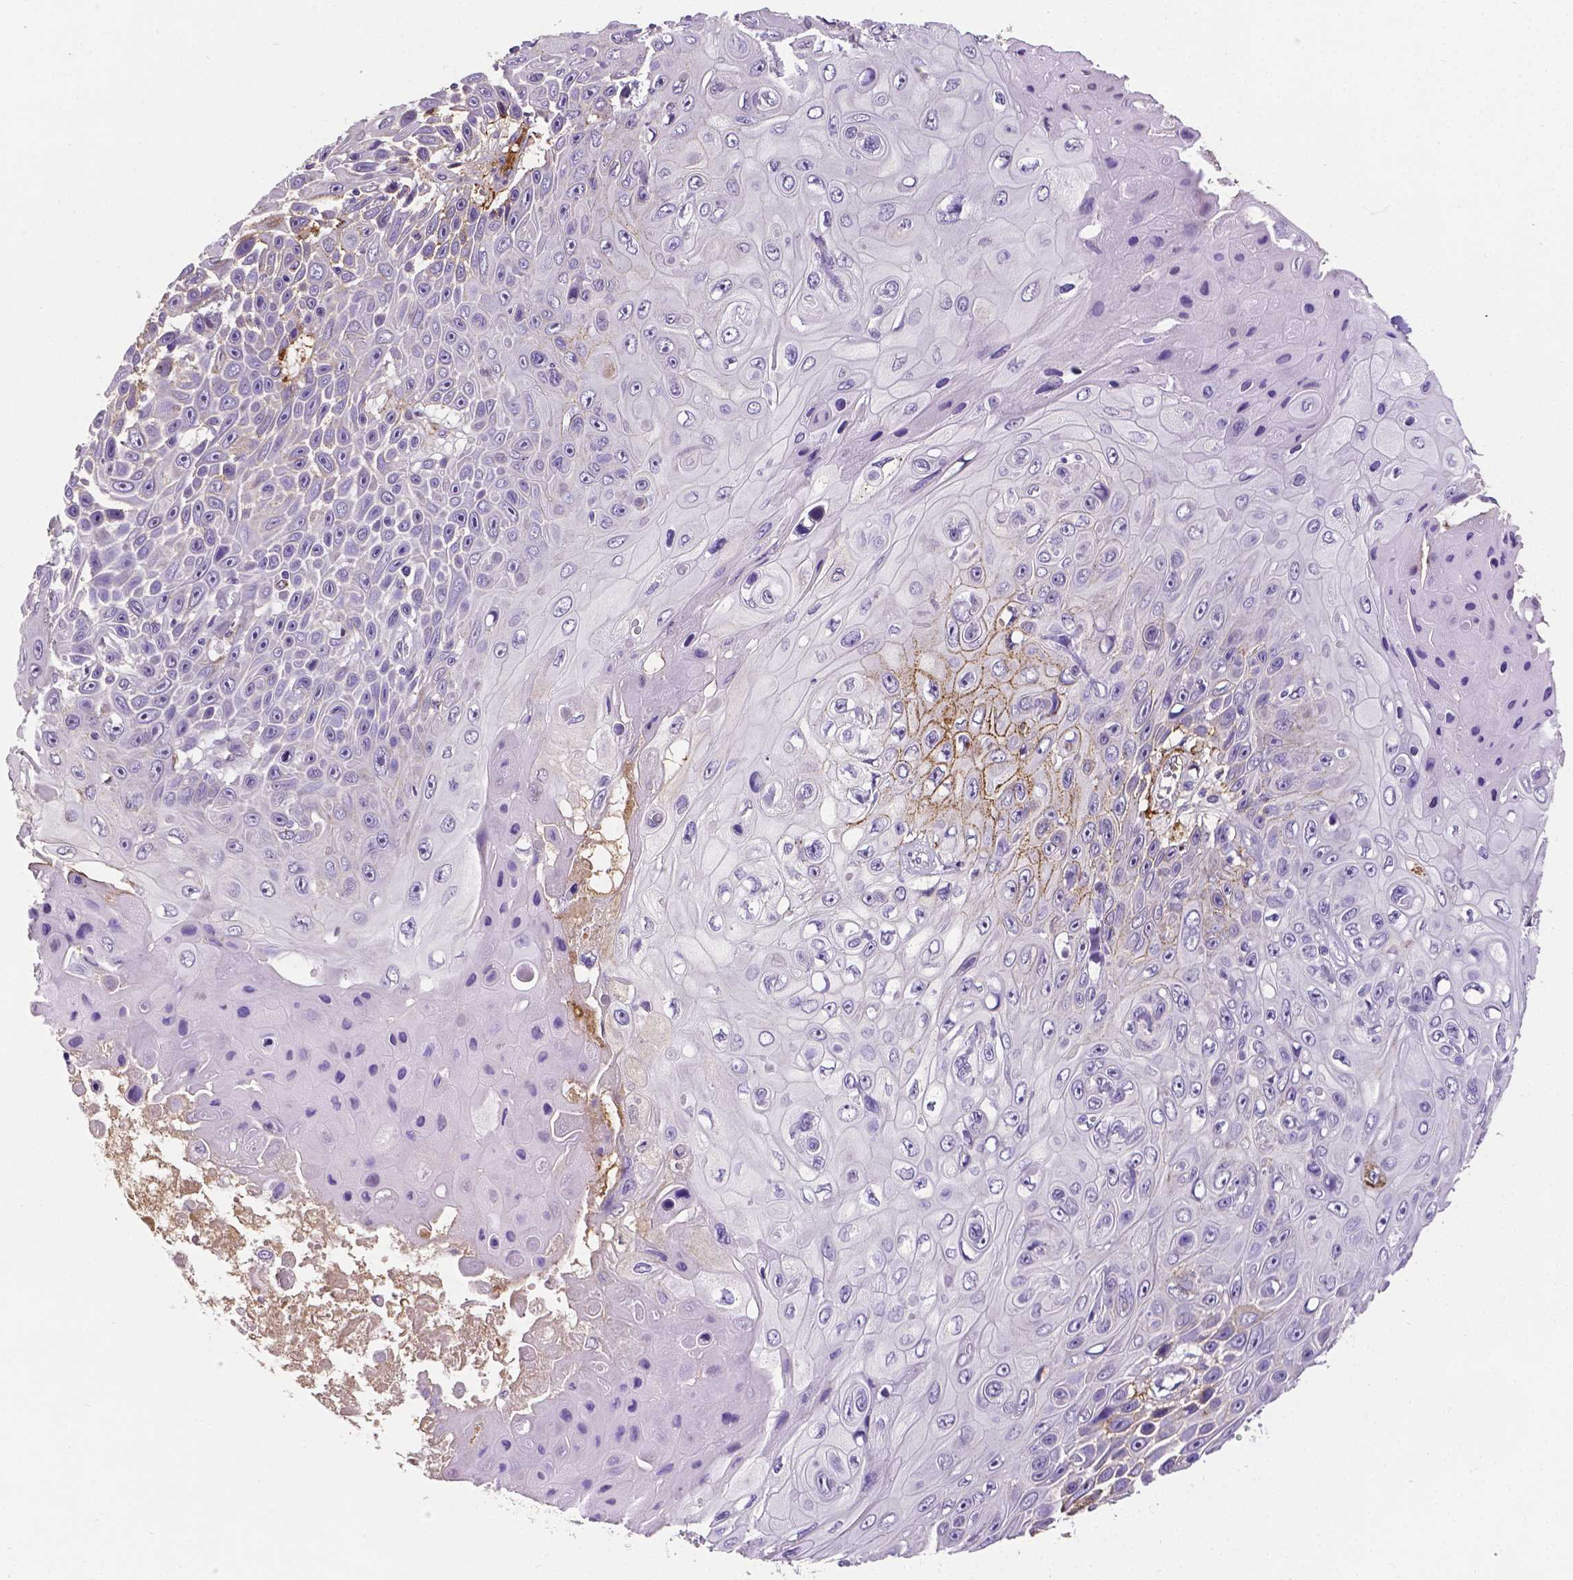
{"staining": {"intensity": "negative", "quantity": "none", "location": "none"}, "tissue": "skin cancer", "cell_type": "Tumor cells", "image_type": "cancer", "snomed": [{"axis": "morphology", "description": "Squamous cell carcinoma, NOS"}, {"axis": "topography", "description": "Skin"}], "caption": "Tumor cells are negative for protein expression in human skin cancer (squamous cell carcinoma).", "gene": "APOE", "patient": {"sex": "male", "age": 82}}